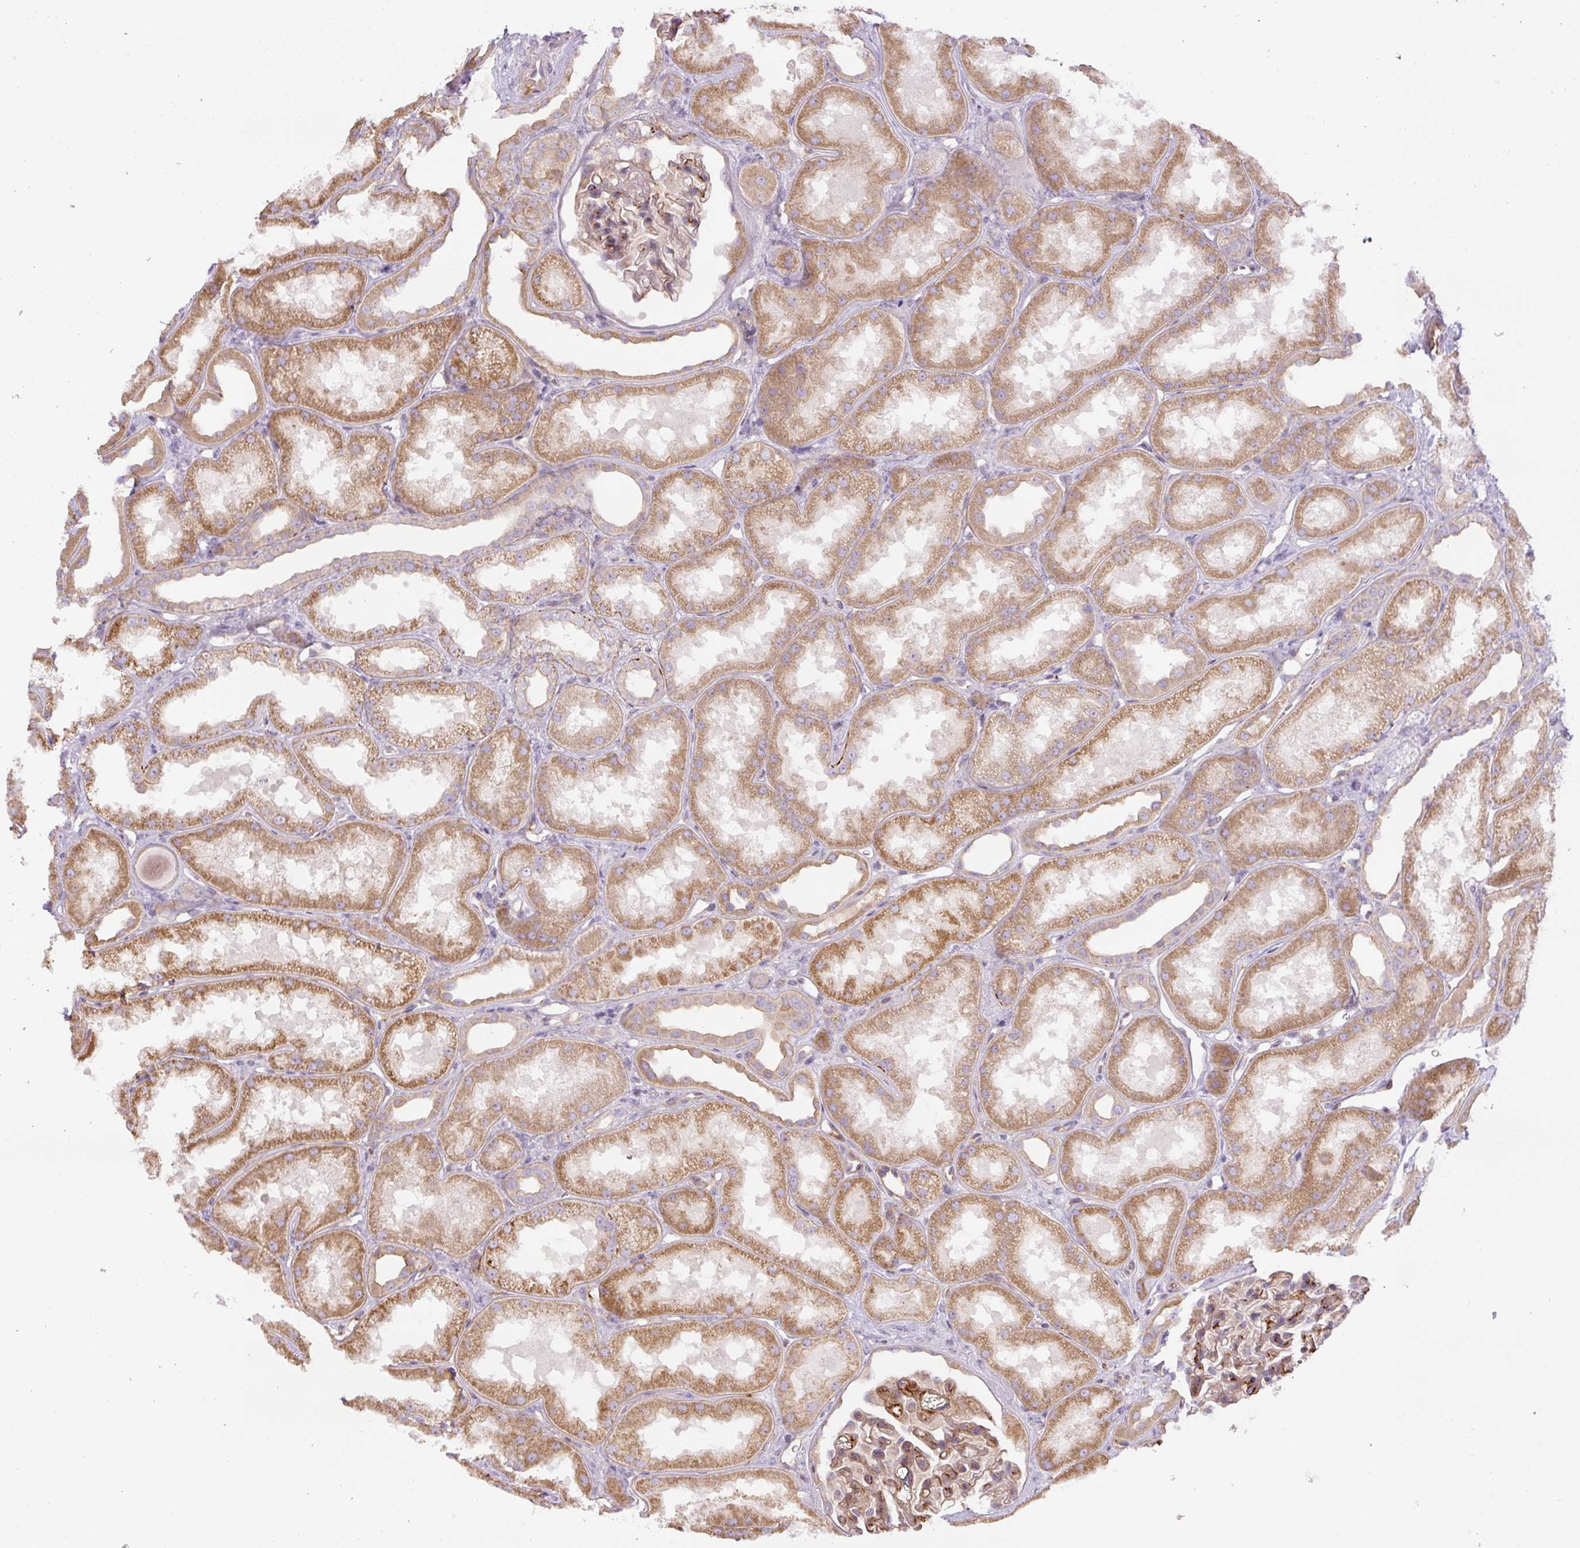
{"staining": {"intensity": "moderate", "quantity": "25%-75%", "location": "cytoplasmic/membranous"}, "tissue": "kidney", "cell_type": "Cells in glomeruli", "image_type": "normal", "snomed": [{"axis": "morphology", "description": "Normal tissue, NOS"}, {"axis": "topography", "description": "Kidney"}], "caption": "Normal kidney was stained to show a protein in brown. There is medium levels of moderate cytoplasmic/membranous positivity in about 25%-75% of cells in glomeruli.", "gene": "CCNI2", "patient": {"sex": "male", "age": 61}}